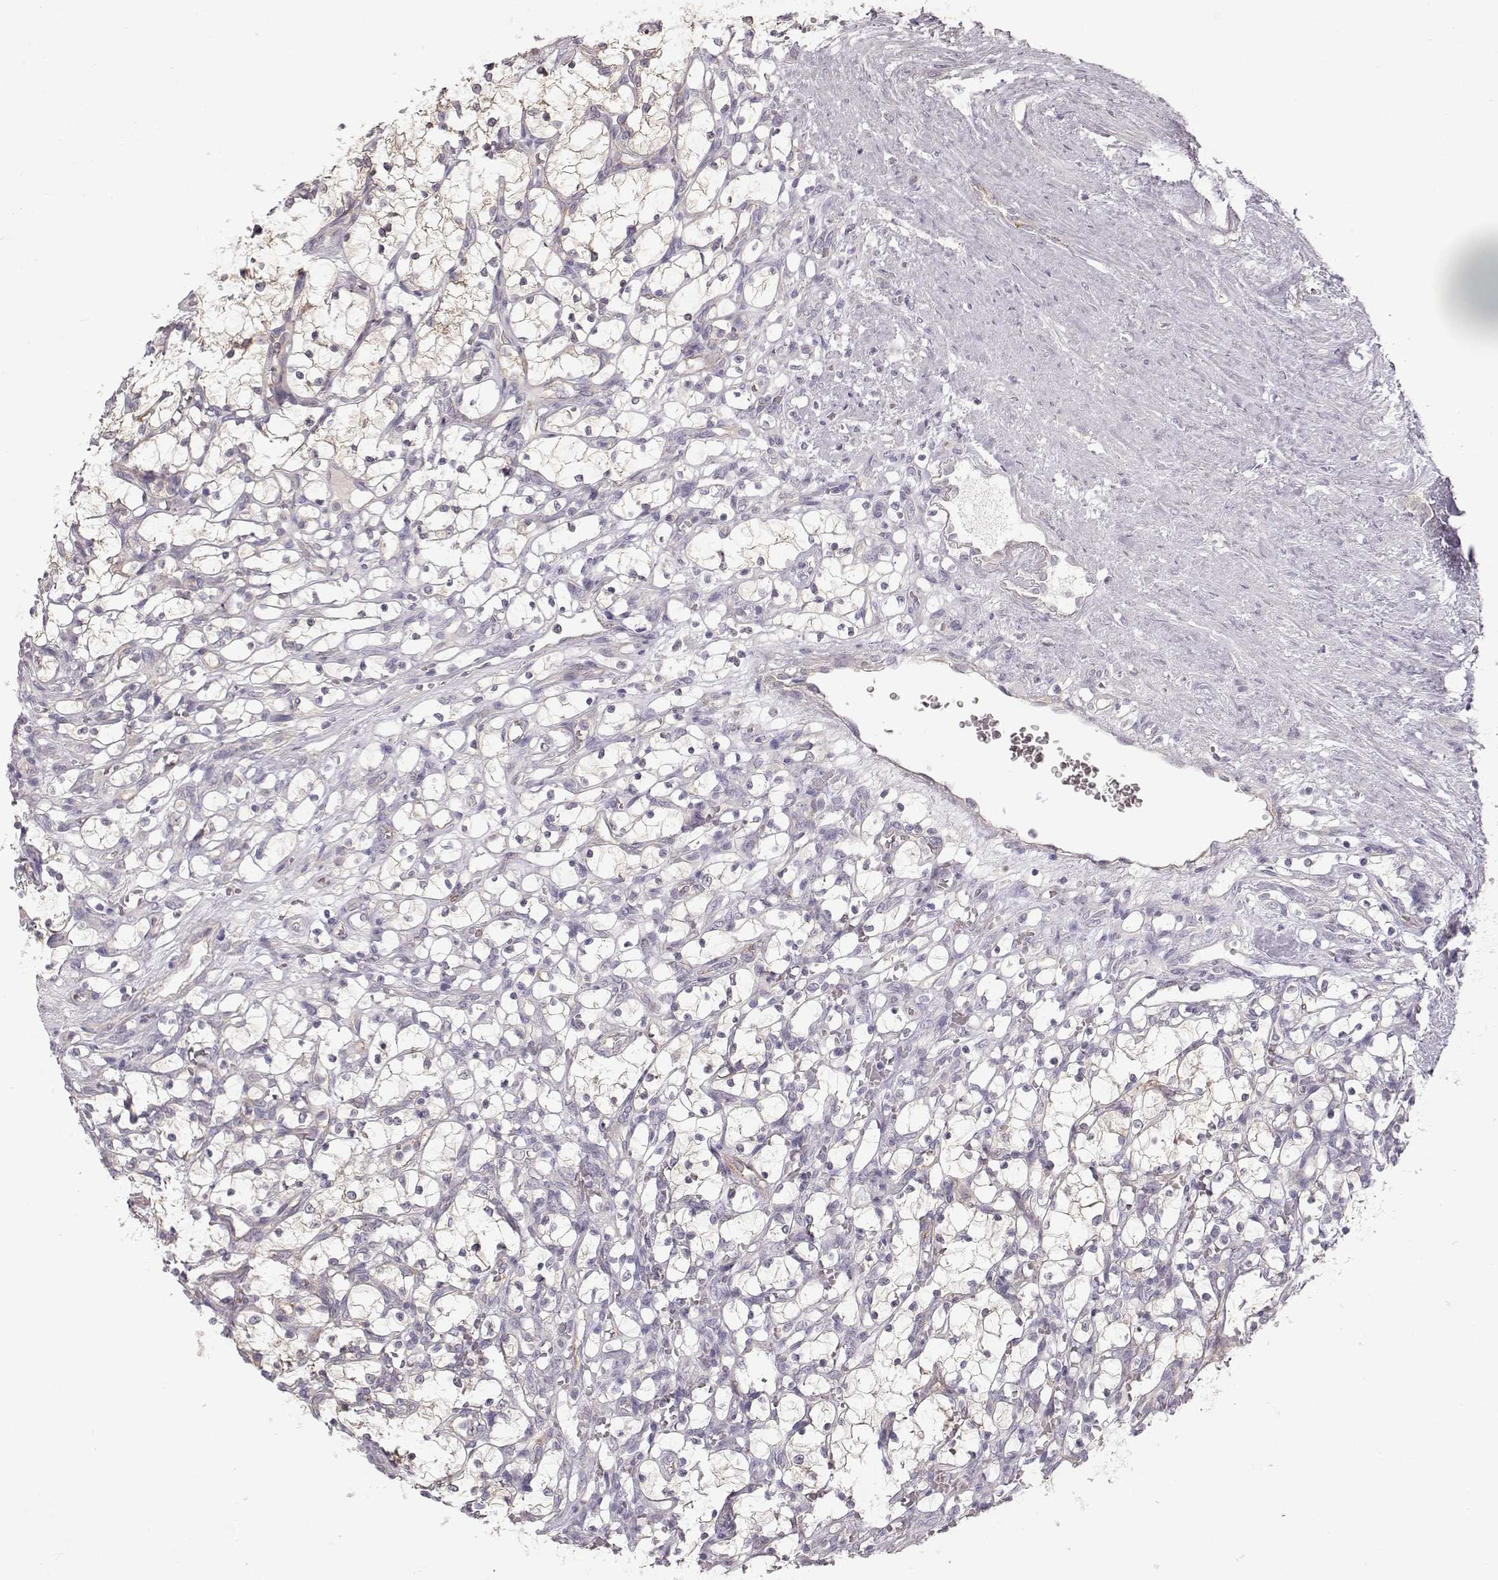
{"staining": {"intensity": "negative", "quantity": "none", "location": "none"}, "tissue": "renal cancer", "cell_type": "Tumor cells", "image_type": "cancer", "snomed": [{"axis": "morphology", "description": "Adenocarcinoma, NOS"}, {"axis": "topography", "description": "Kidney"}], "caption": "Image shows no significant protein expression in tumor cells of renal cancer.", "gene": "ARHGAP8", "patient": {"sex": "female", "age": 69}}